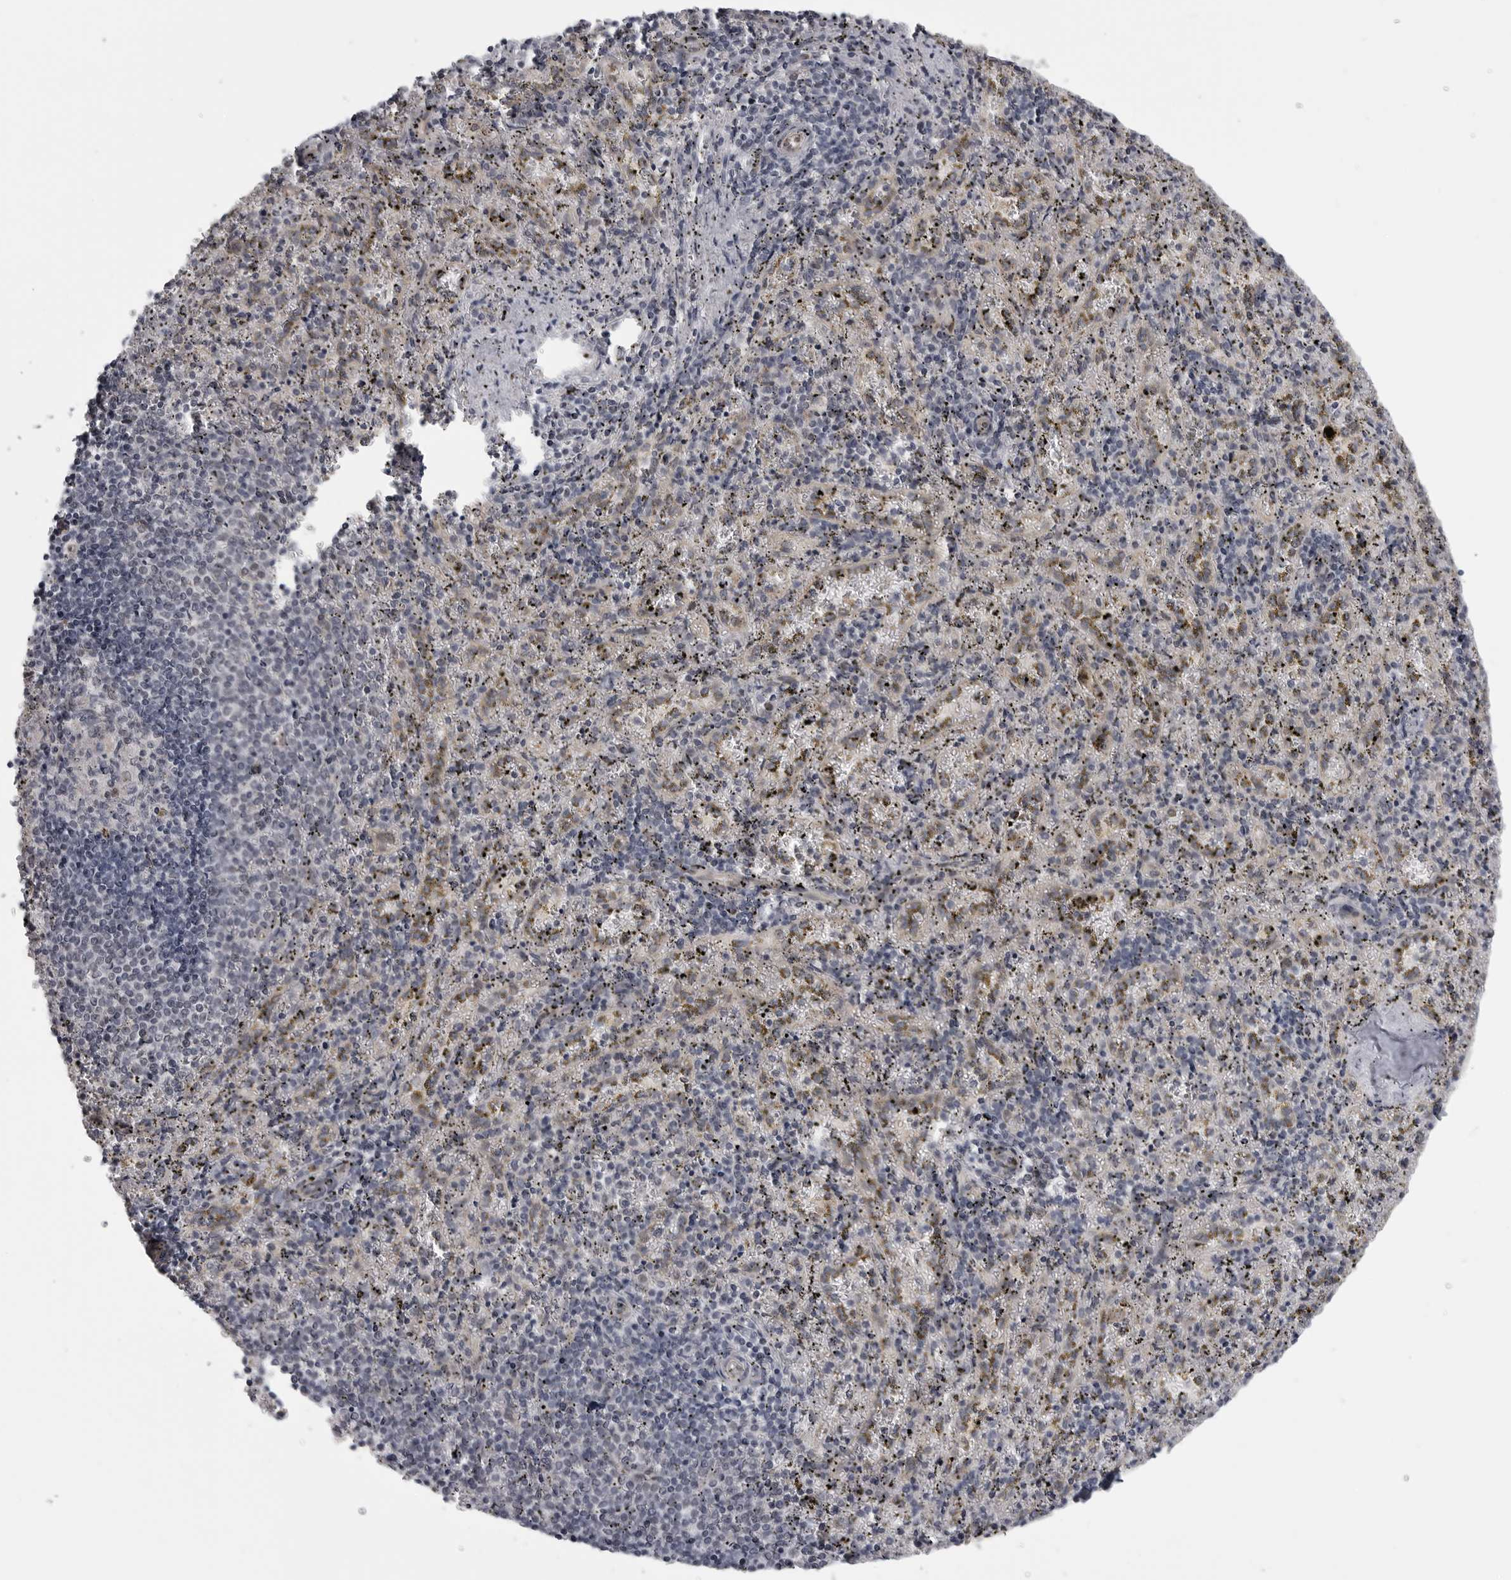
{"staining": {"intensity": "negative", "quantity": "none", "location": "none"}, "tissue": "spleen", "cell_type": "Cells in red pulp", "image_type": "normal", "snomed": [{"axis": "morphology", "description": "Normal tissue, NOS"}, {"axis": "topography", "description": "Spleen"}], "caption": "A high-resolution histopathology image shows immunohistochemistry staining of normal spleen, which exhibits no significant staining in cells in red pulp.", "gene": "LRRC45", "patient": {"sex": "male", "age": 11}}